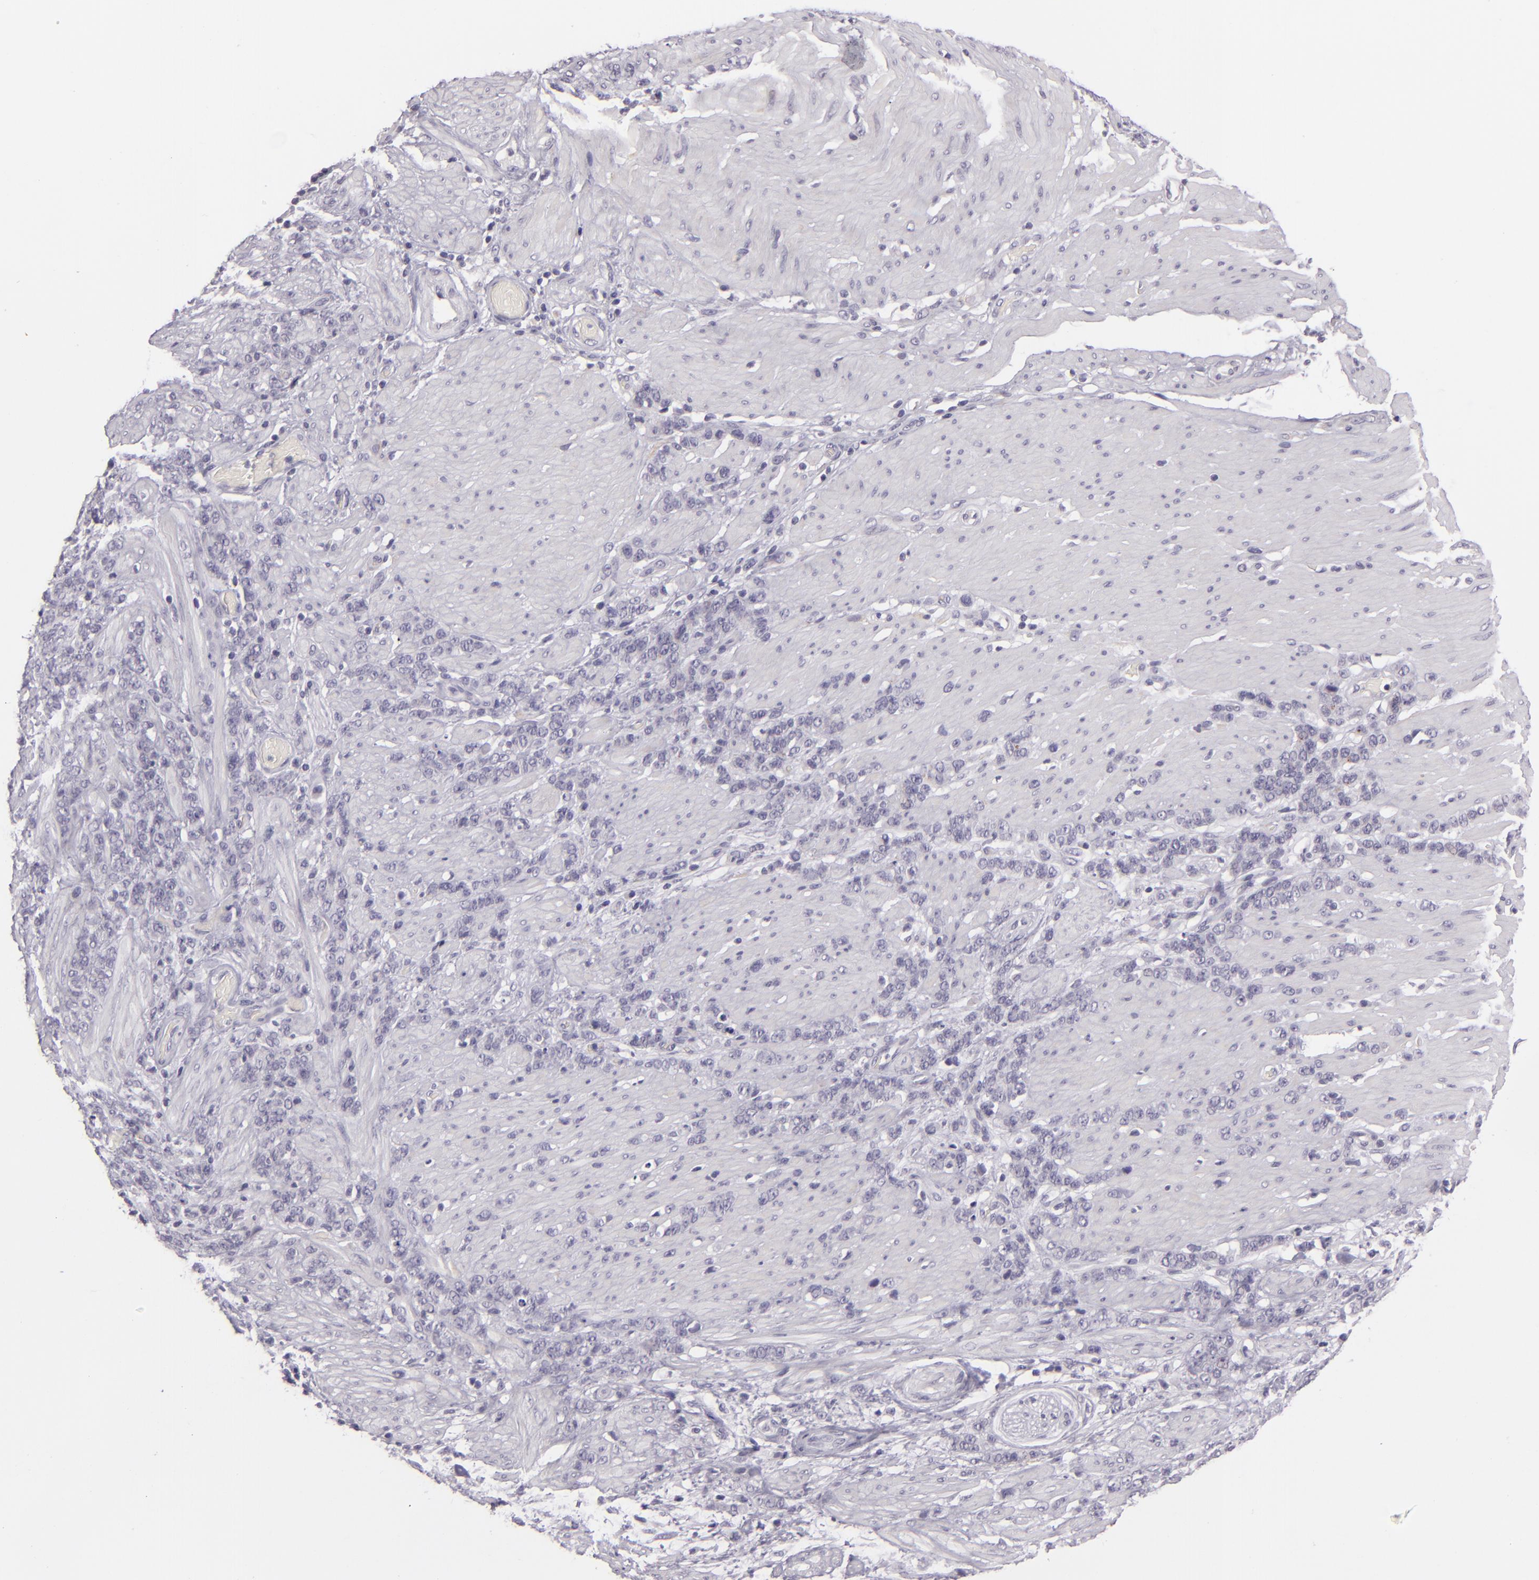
{"staining": {"intensity": "negative", "quantity": "none", "location": "none"}, "tissue": "stomach cancer", "cell_type": "Tumor cells", "image_type": "cancer", "snomed": [{"axis": "morphology", "description": "Adenocarcinoma, NOS"}, {"axis": "topography", "description": "Stomach, lower"}], "caption": "Adenocarcinoma (stomach) stained for a protein using immunohistochemistry (IHC) exhibits no staining tumor cells.", "gene": "EGFL6", "patient": {"sex": "male", "age": 88}}